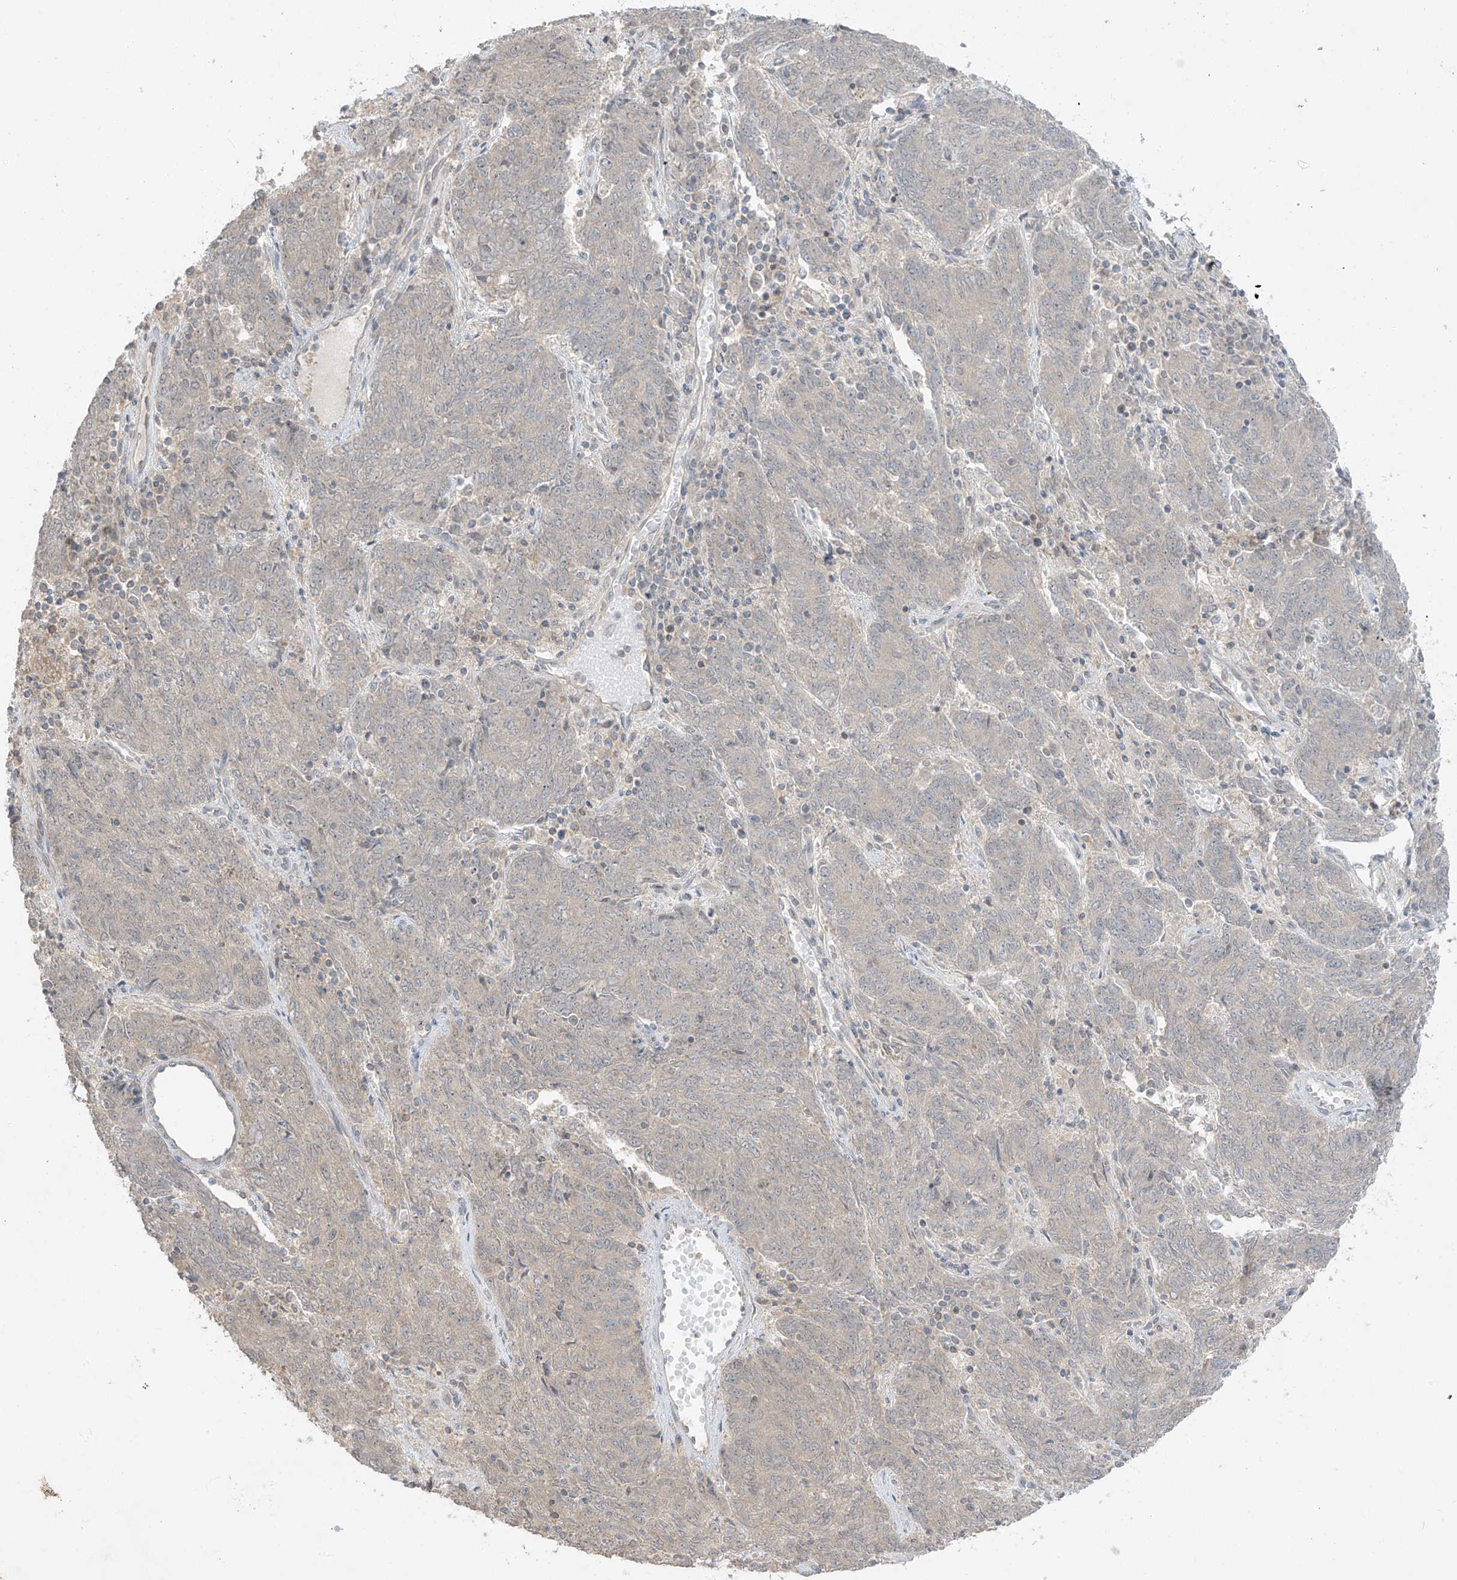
{"staining": {"intensity": "negative", "quantity": "none", "location": "none"}, "tissue": "endometrial cancer", "cell_type": "Tumor cells", "image_type": "cancer", "snomed": [{"axis": "morphology", "description": "Adenocarcinoma, NOS"}, {"axis": "topography", "description": "Endometrium"}], "caption": "High power microscopy histopathology image of an immunohistochemistry (IHC) image of endometrial adenocarcinoma, revealing no significant positivity in tumor cells.", "gene": "ANGEL2", "patient": {"sex": "female", "age": 80}}